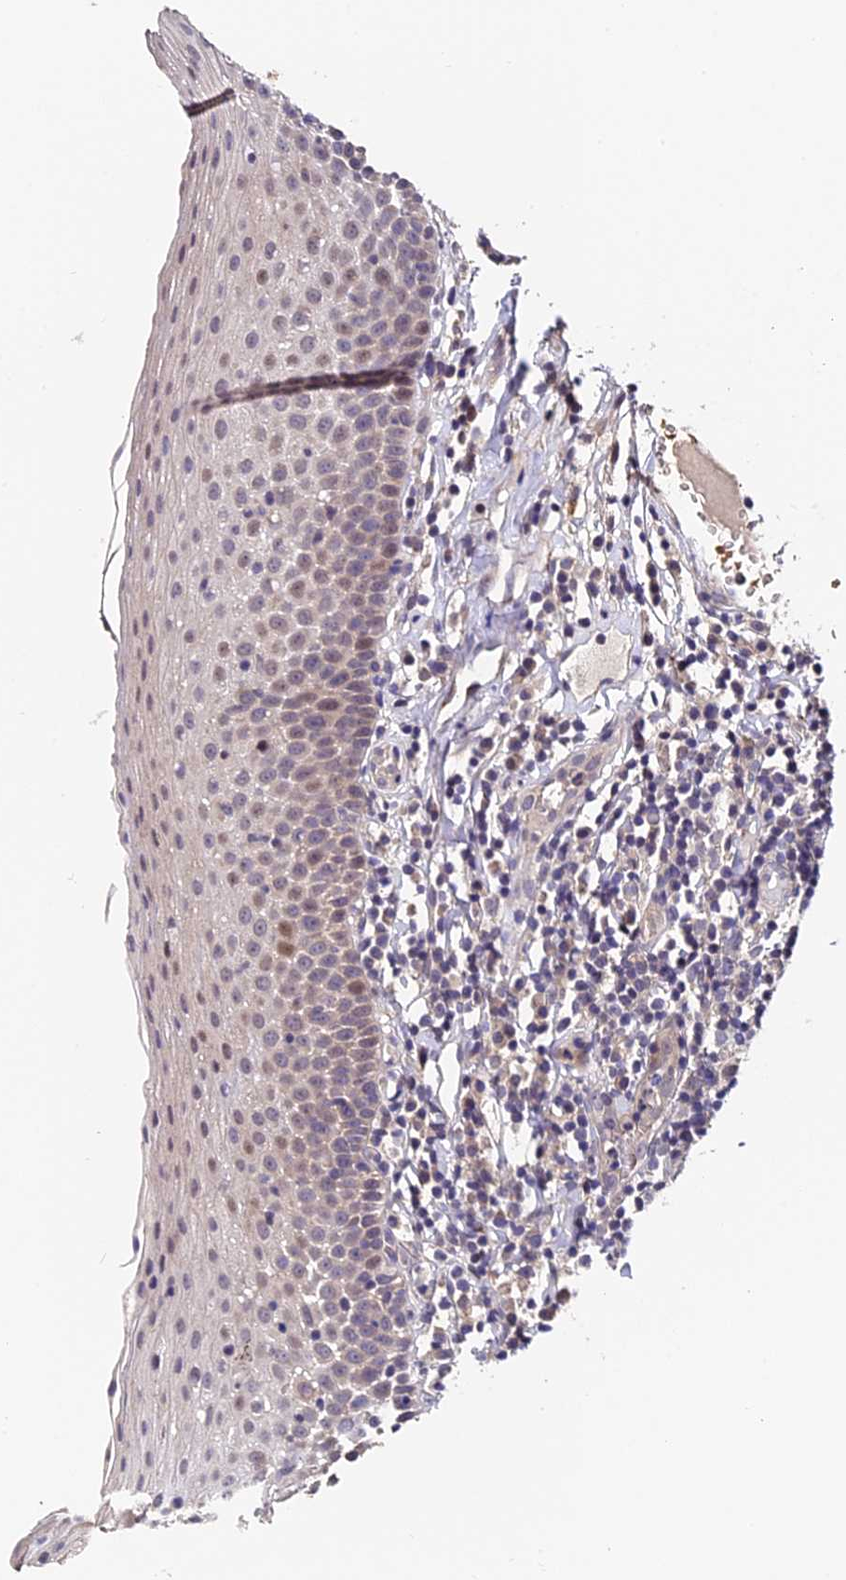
{"staining": {"intensity": "moderate", "quantity": "<25%", "location": "nuclear"}, "tissue": "oral mucosa", "cell_type": "Squamous epithelial cells", "image_type": "normal", "snomed": [{"axis": "morphology", "description": "Normal tissue, NOS"}, {"axis": "topography", "description": "Oral tissue"}], "caption": "Immunohistochemistry staining of unremarkable oral mucosa, which demonstrates low levels of moderate nuclear staining in approximately <25% of squamous epithelial cells indicating moderate nuclear protein staining. The staining was performed using DAB (3,3'-diaminobenzidine) (brown) for protein detection and nuclei were counterstained in hematoxylin (blue).", "gene": "TRMT1", "patient": {"sex": "female", "age": 69}}